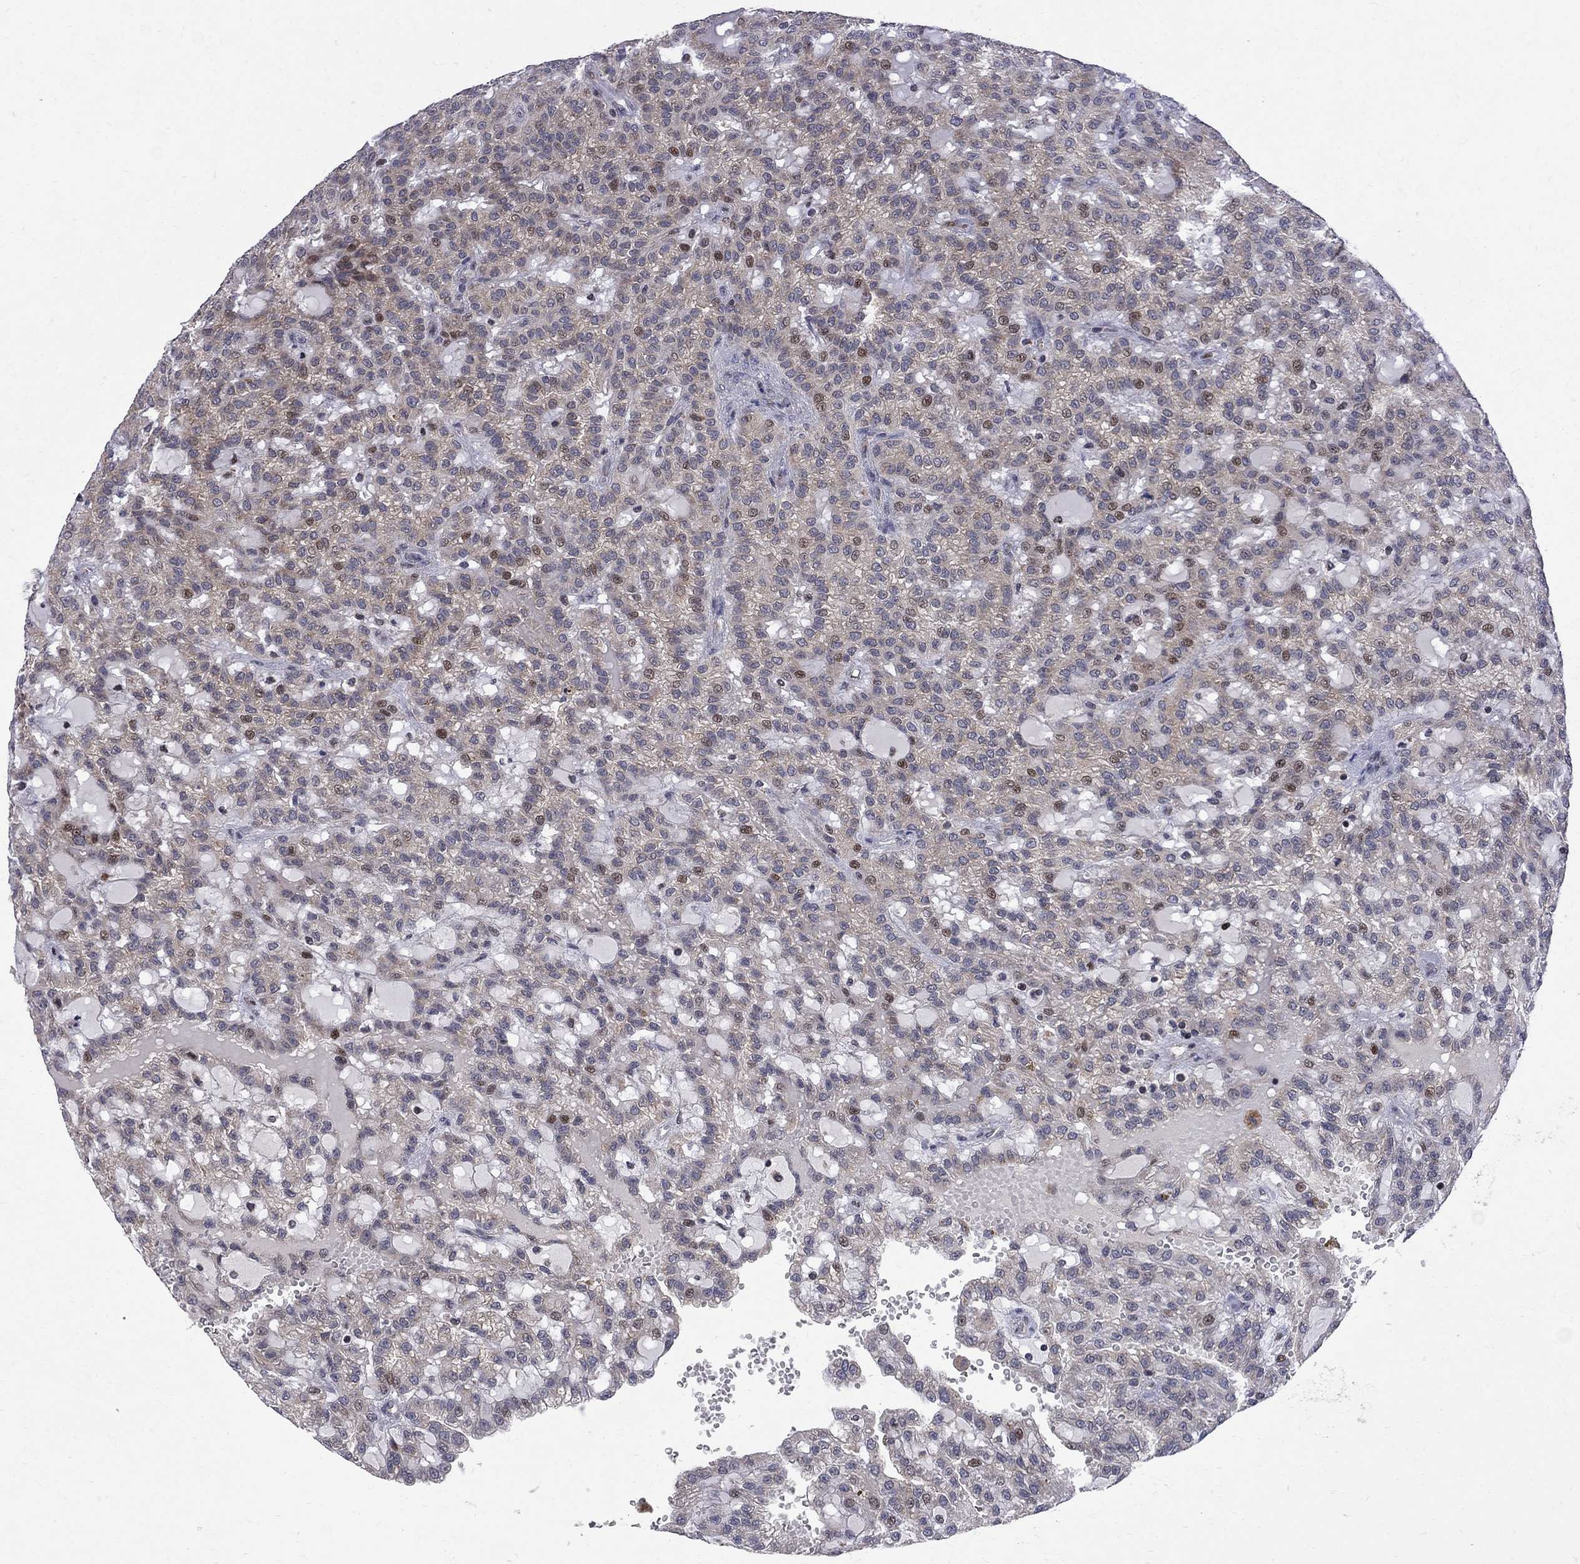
{"staining": {"intensity": "moderate", "quantity": "<25%", "location": "nuclear"}, "tissue": "renal cancer", "cell_type": "Tumor cells", "image_type": "cancer", "snomed": [{"axis": "morphology", "description": "Adenocarcinoma, NOS"}, {"axis": "topography", "description": "Kidney"}], "caption": "Tumor cells exhibit moderate nuclear positivity in approximately <25% of cells in renal cancer. (IHC, brightfield microscopy, high magnification).", "gene": "CNOT11", "patient": {"sex": "male", "age": 63}}